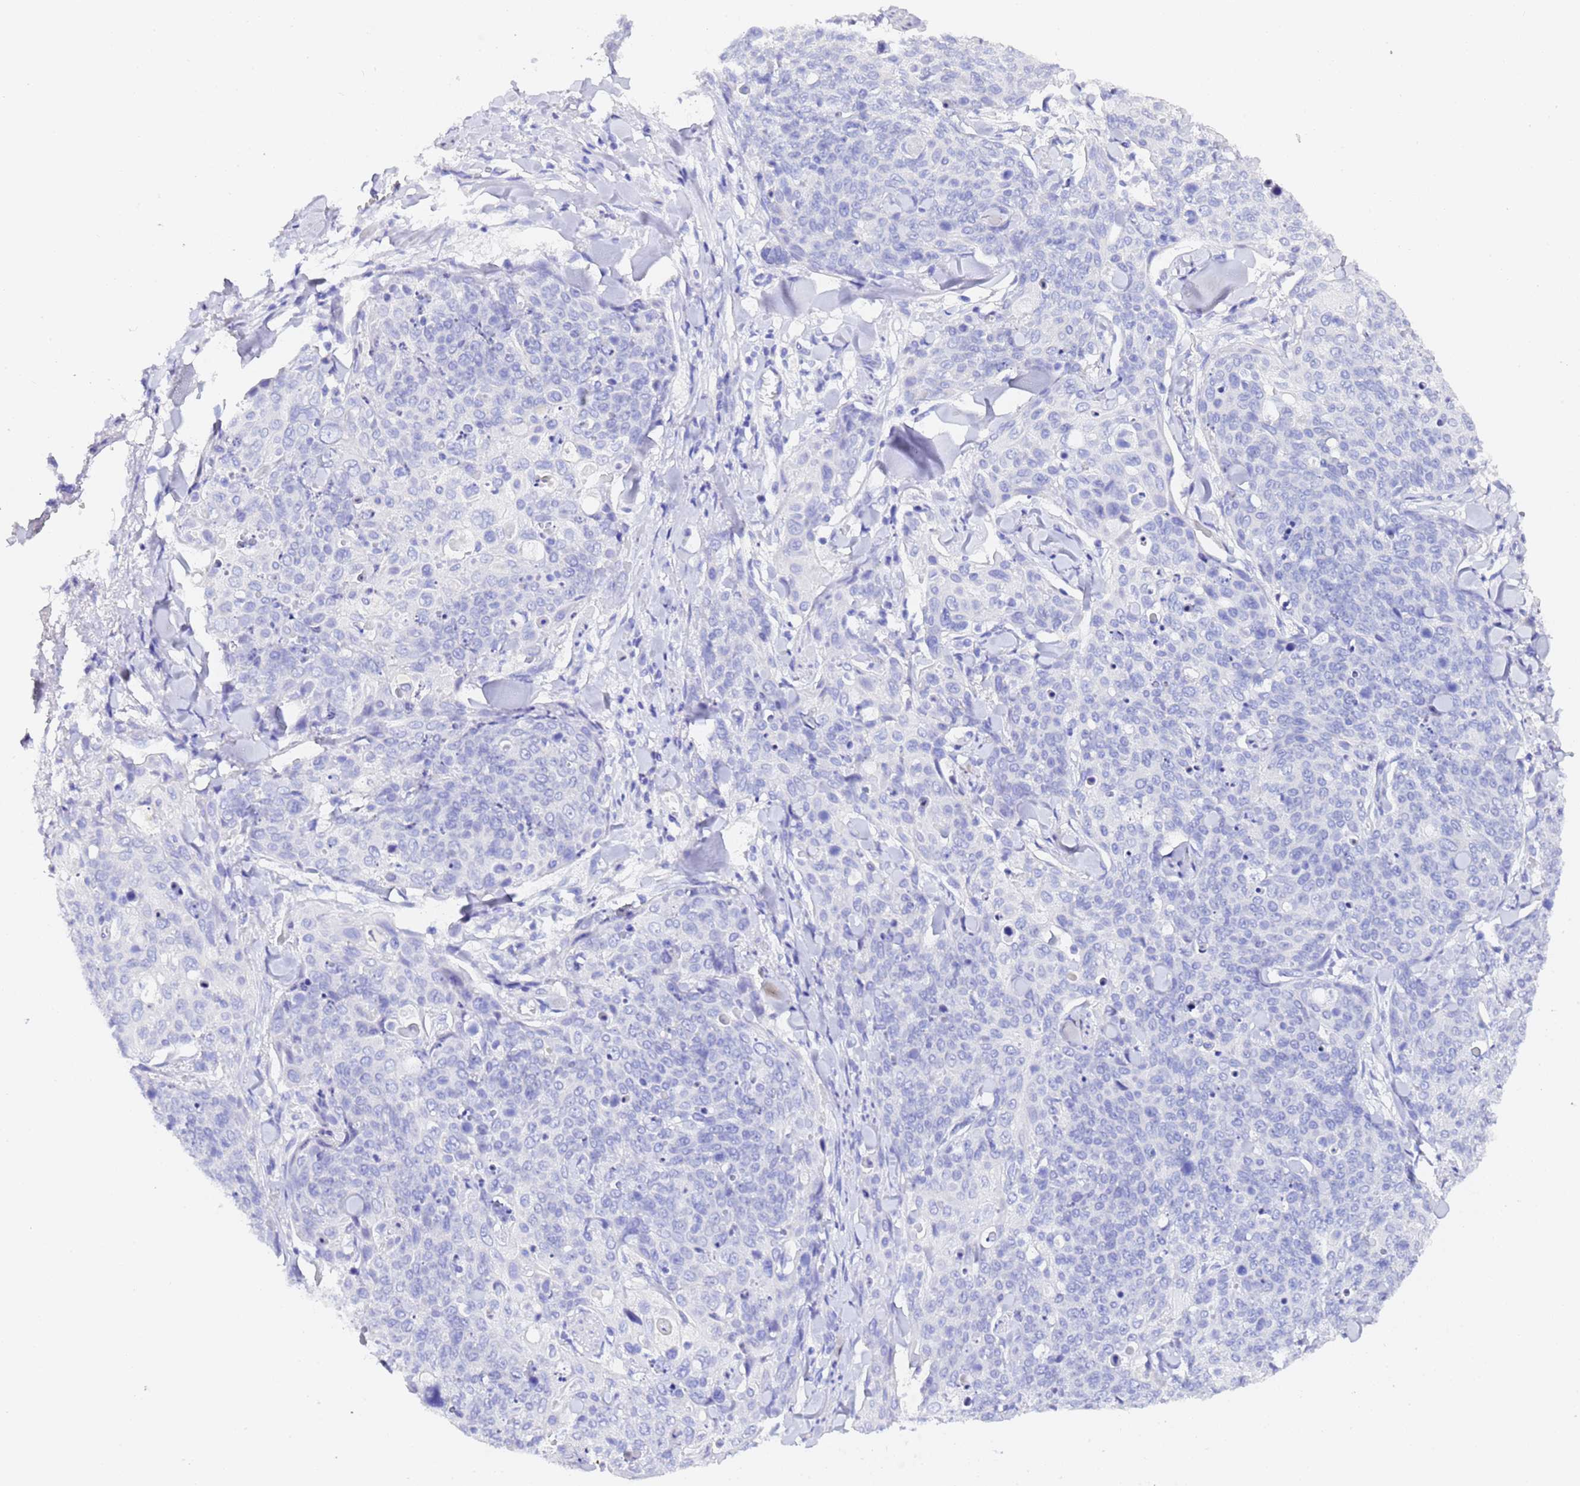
{"staining": {"intensity": "negative", "quantity": "none", "location": "none"}, "tissue": "skin cancer", "cell_type": "Tumor cells", "image_type": "cancer", "snomed": [{"axis": "morphology", "description": "Squamous cell carcinoma, NOS"}, {"axis": "topography", "description": "Skin"}, {"axis": "topography", "description": "Vulva"}], "caption": "The micrograph shows no staining of tumor cells in skin cancer. (Stains: DAB immunohistochemistry (IHC) with hematoxylin counter stain, Microscopy: brightfield microscopy at high magnification).", "gene": "GABRA1", "patient": {"sex": "female", "age": 85}}